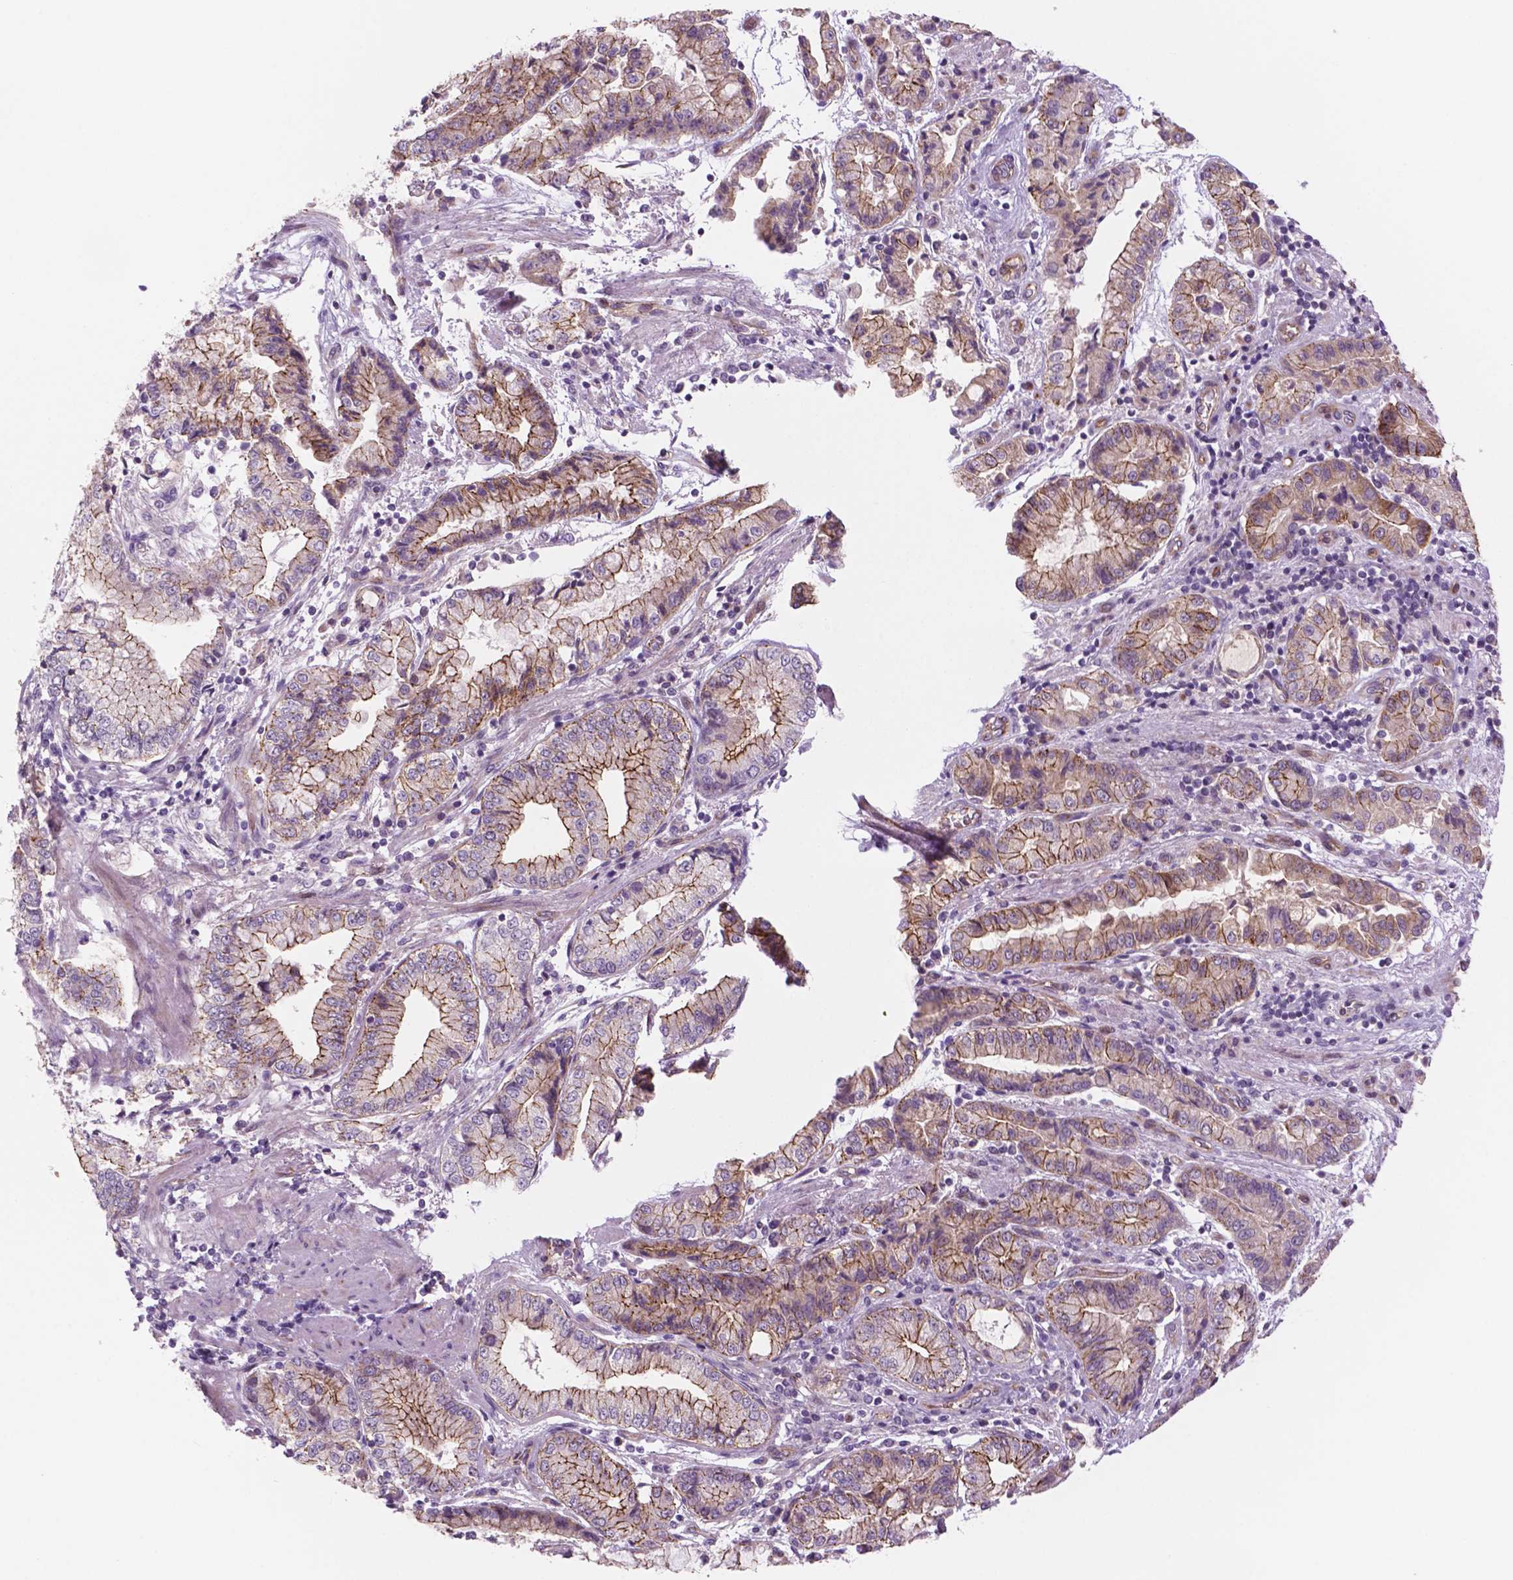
{"staining": {"intensity": "moderate", "quantity": ">75%", "location": "cytoplasmic/membranous"}, "tissue": "stomach cancer", "cell_type": "Tumor cells", "image_type": "cancer", "snomed": [{"axis": "morphology", "description": "Adenocarcinoma, NOS"}, {"axis": "topography", "description": "Stomach, upper"}], "caption": "Moderate cytoplasmic/membranous positivity is appreciated in approximately >75% of tumor cells in stomach cancer. The protein of interest is shown in brown color, while the nuclei are stained blue.", "gene": "RND3", "patient": {"sex": "female", "age": 74}}